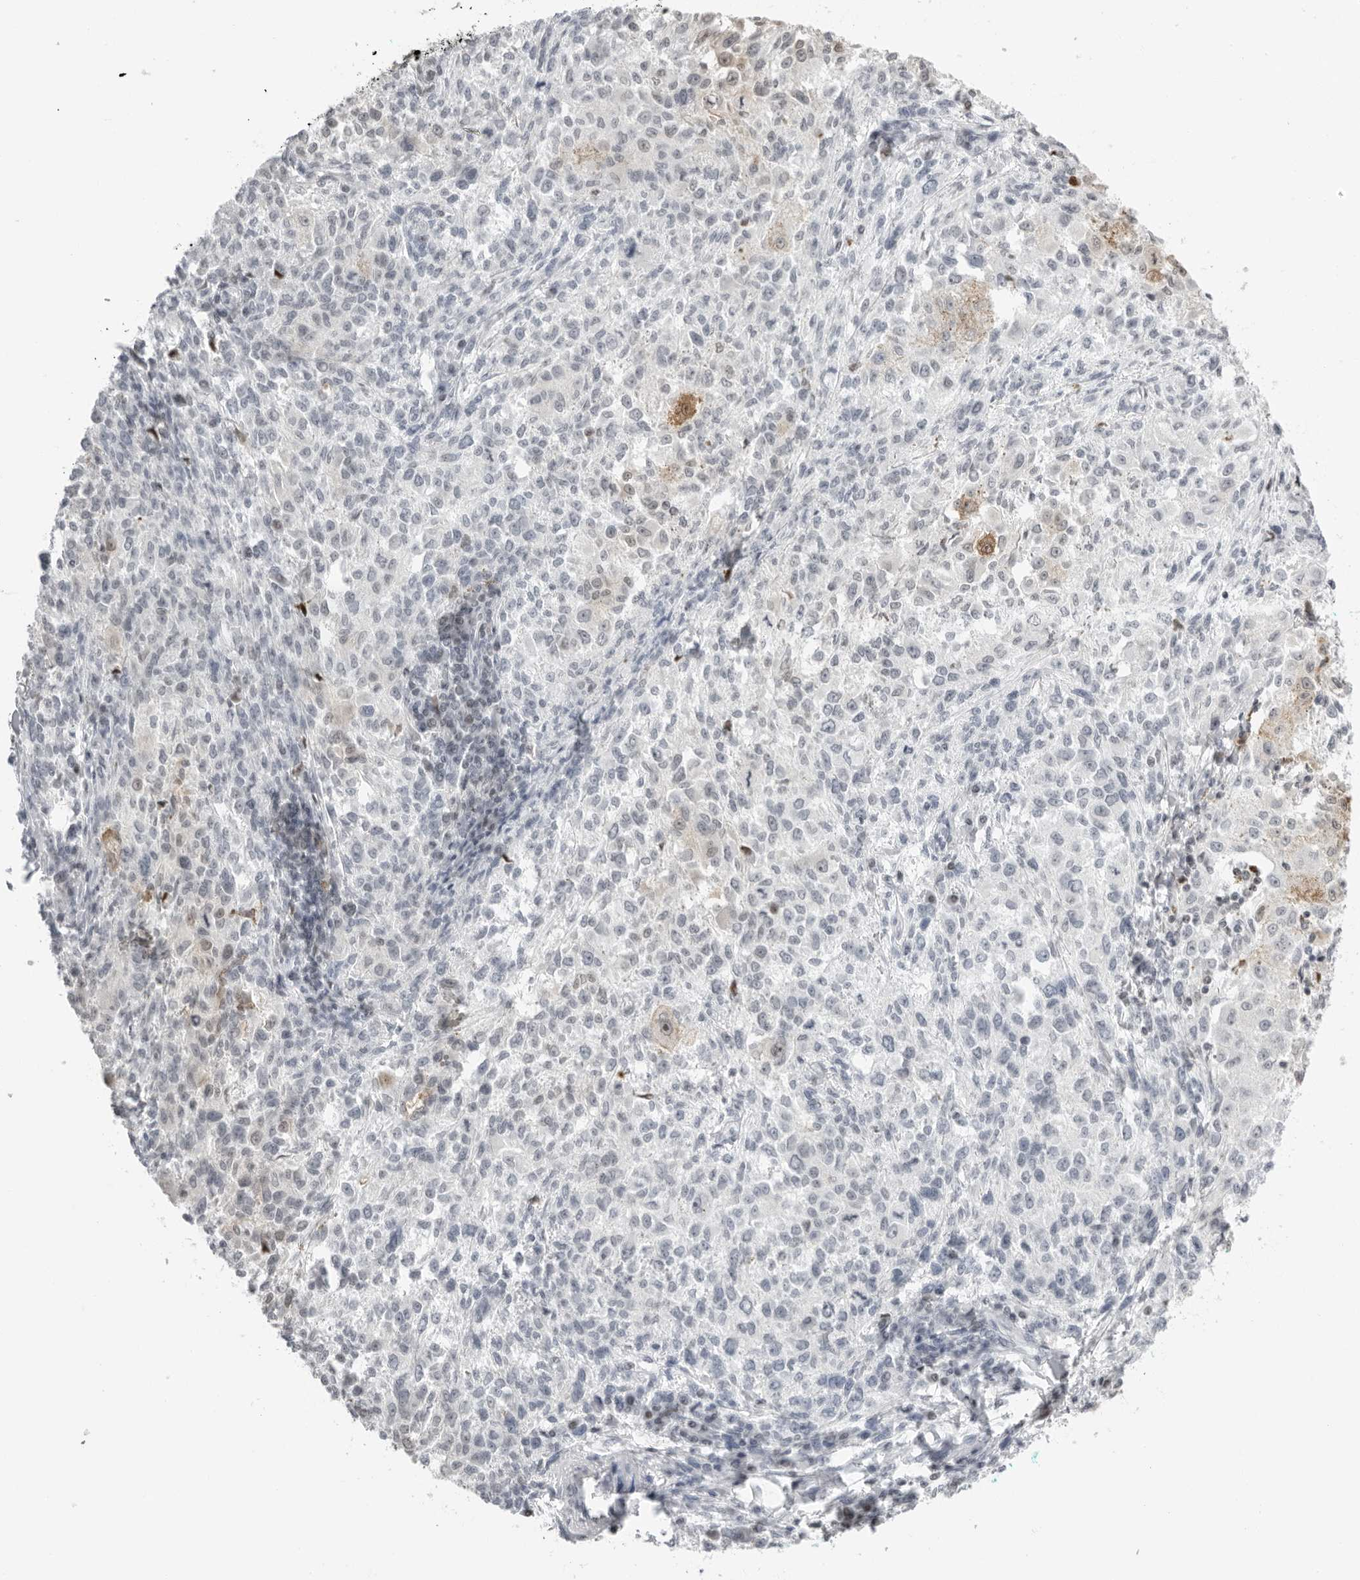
{"staining": {"intensity": "negative", "quantity": "none", "location": "none"}, "tissue": "melanoma", "cell_type": "Tumor cells", "image_type": "cancer", "snomed": [{"axis": "morphology", "description": "Necrosis, NOS"}, {"axis": "morphology", "description": "Malignant melanoma, NOS"}, {"axis": "topography", "description": "Skin"}], "caption": "Melanoma stained for a protein using immunohistochemistry displays no staining tumor cells.", "gene": "RNF146", "patient": {"sex": "female", "age": 87}}